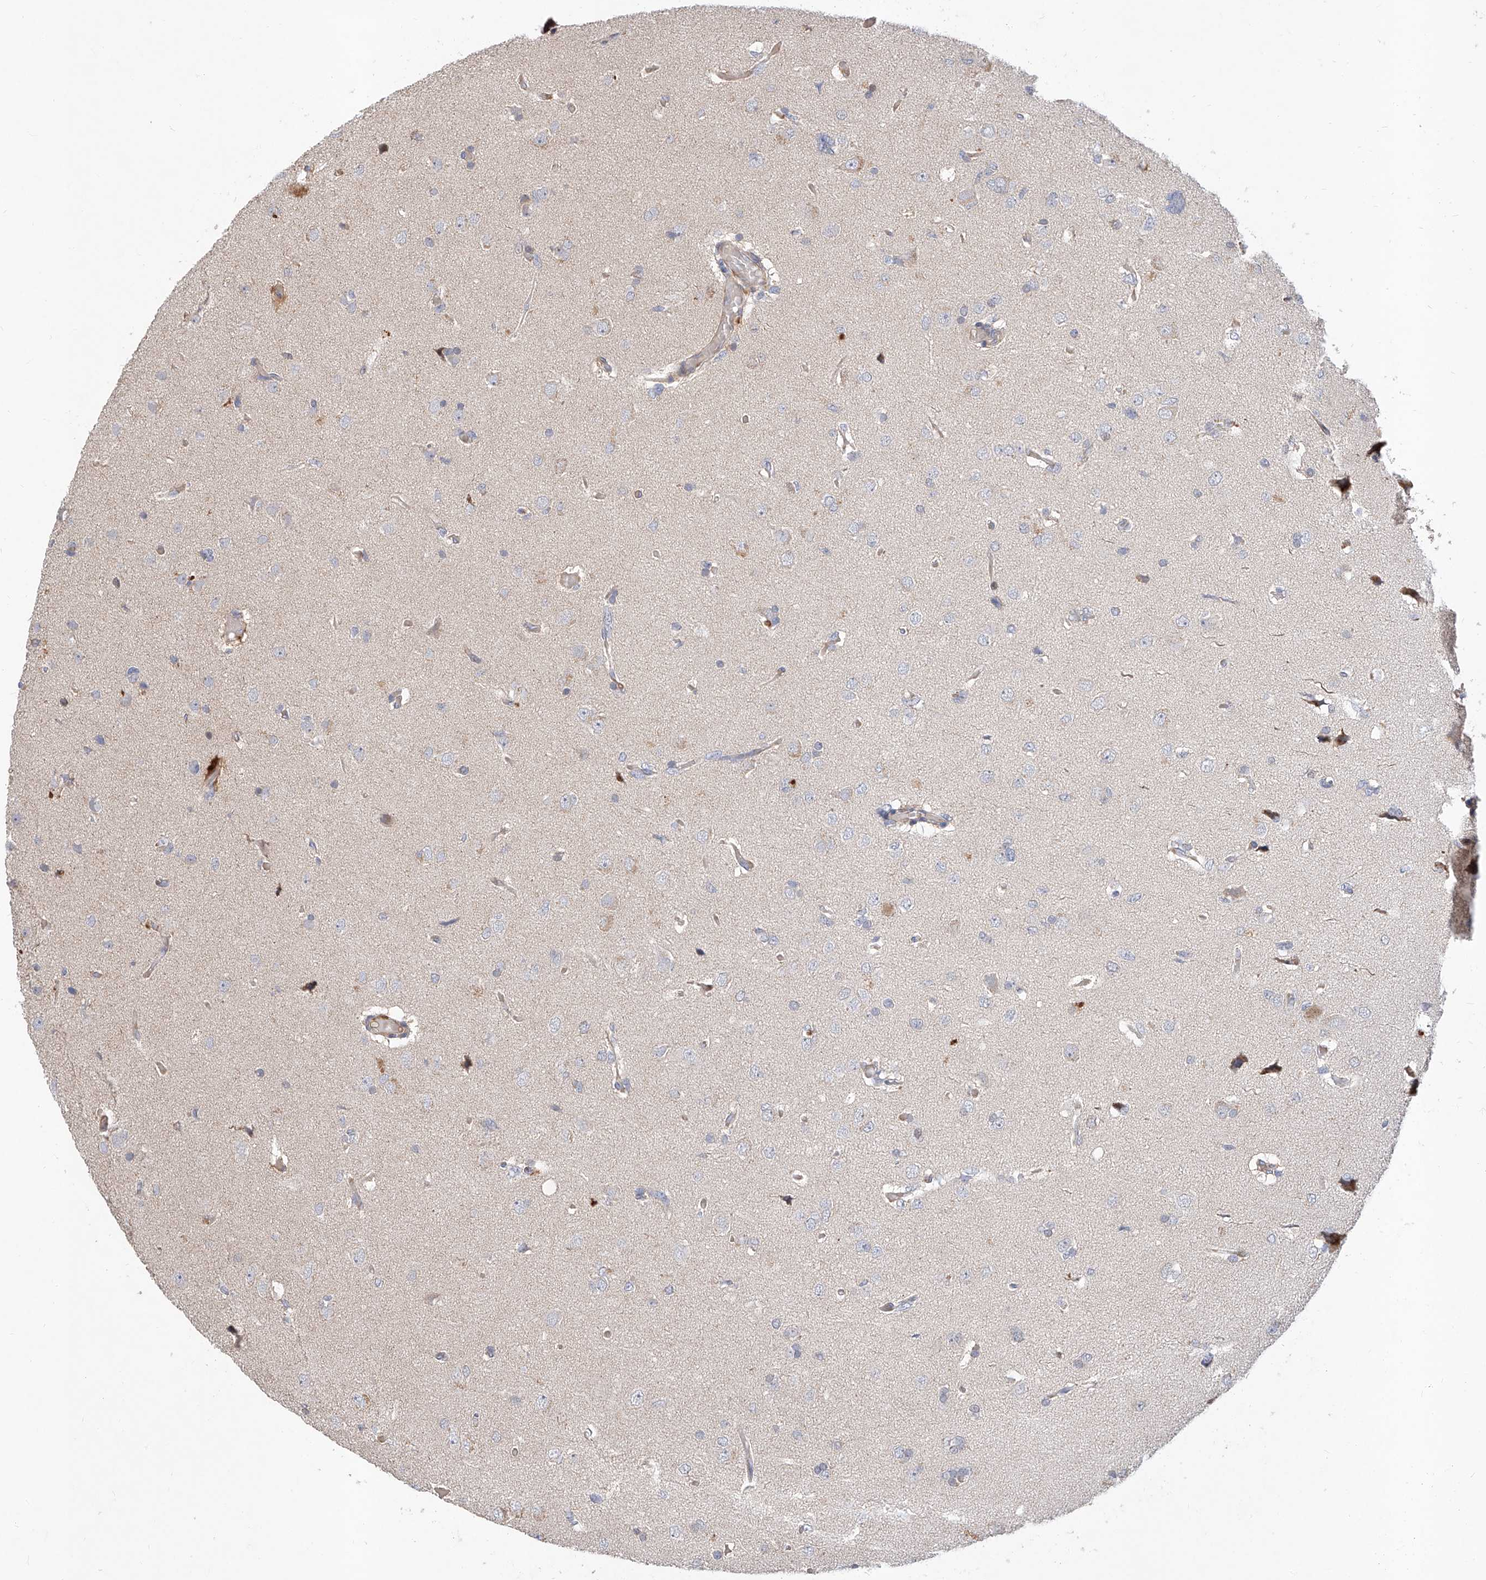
{"staining": {"intensity": "negative", "quantity": "none", "location": "none"}, "tissue": "glioma", "cell_type": "Tumor cells", "image_type": "cancer", "snomed": [{"axis": "morphology", "description": "Glioma, malignant, High grade"}, {"axis": "topography", "description": "Brain"}], "caption": "The image demonstrates no significant positivity in tumor cells of glioma. (Stains: DAB immunohistochemistry (IHC) with hematoxylin counter stain, Microscopy: brightfield microscopy at high magnification).", "gene": "FUCA2", "patient": {"sex": "female", "age": 59}}